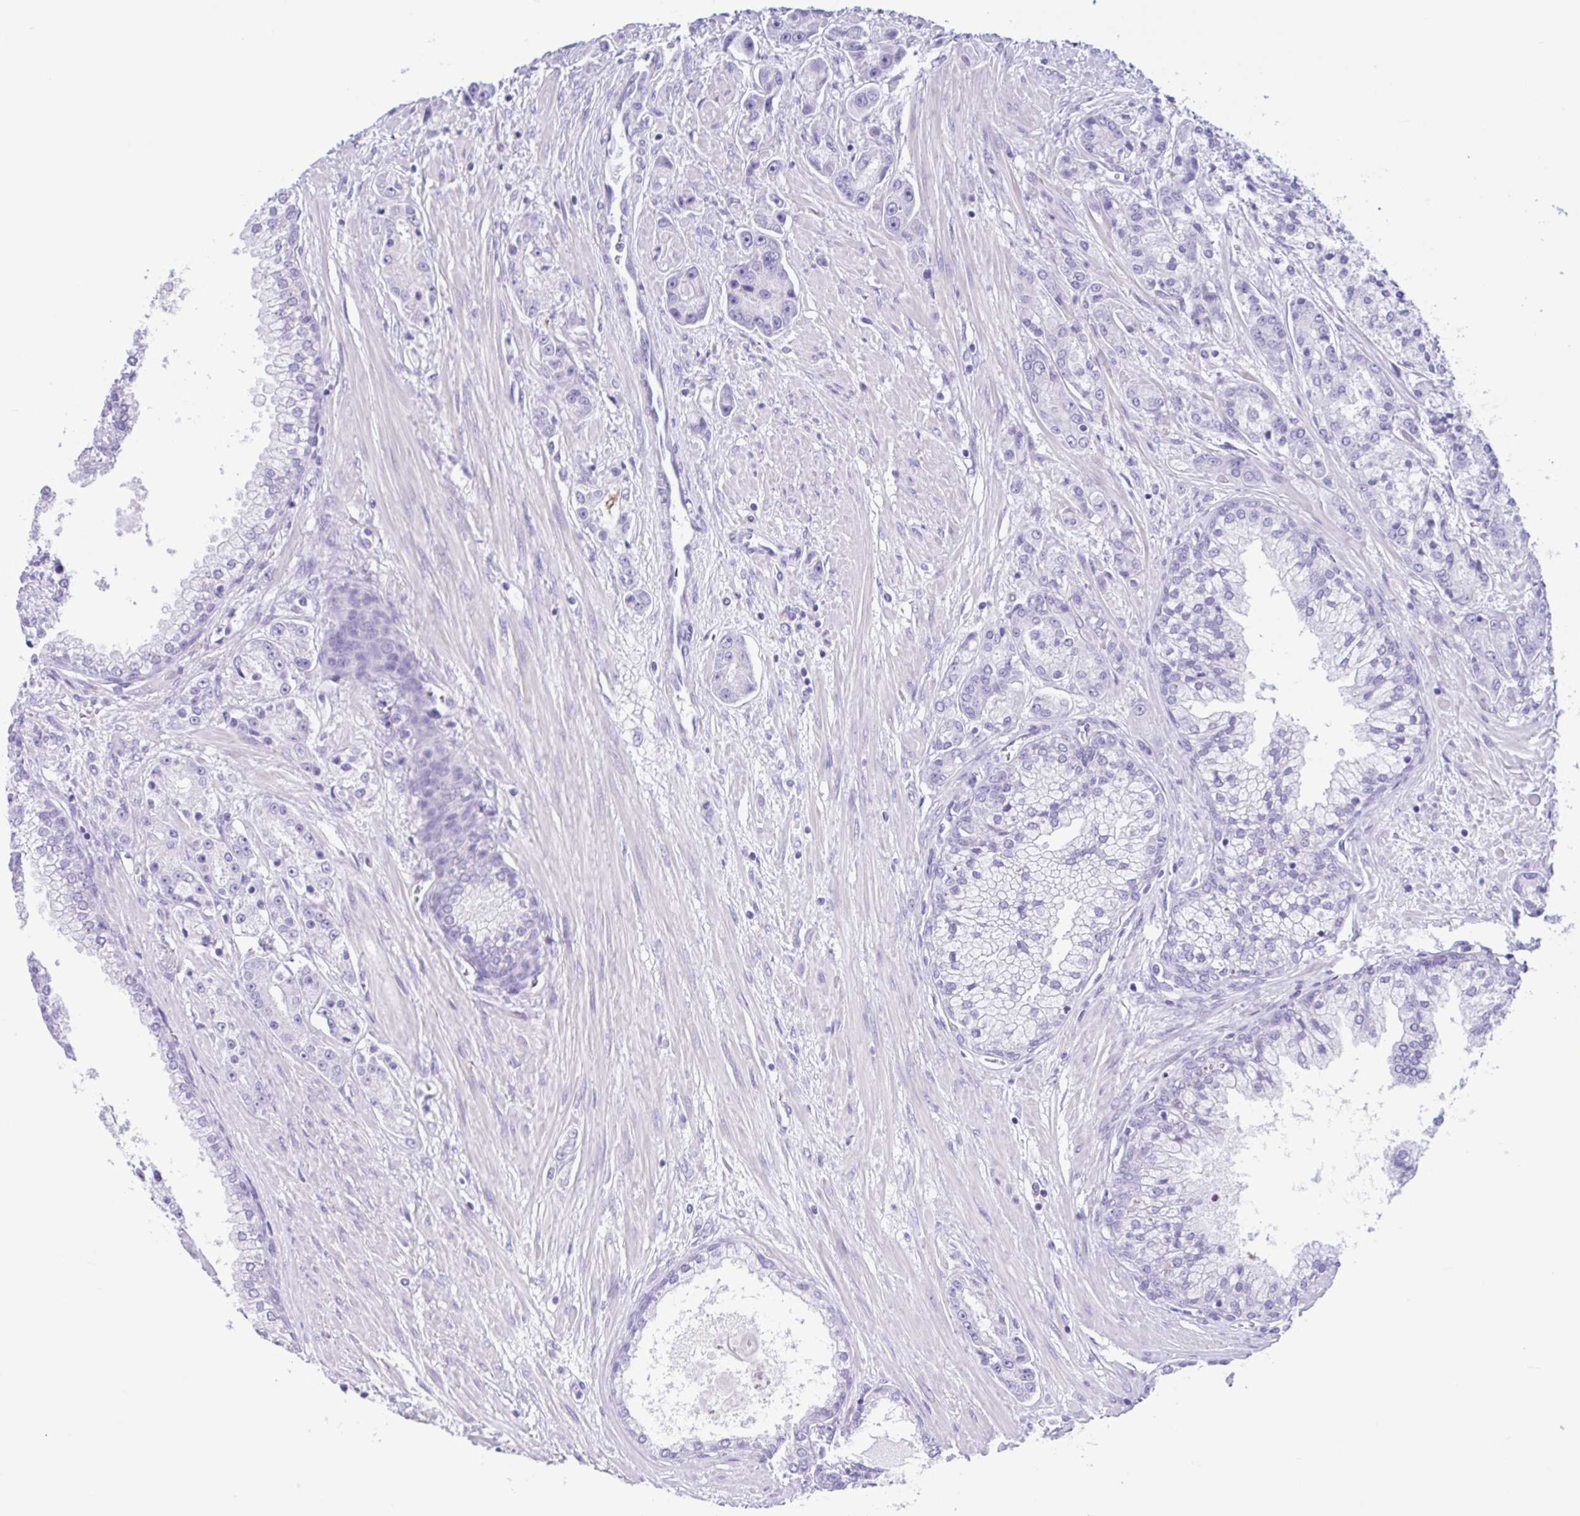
{"staining": {"intensity": "negative", "quantity": "none", "location": "none"}, "tissue": "prostate cancer", "cell_type": "Tumor cells", "image_type": "cancer", "snomed": [{"axis": "morphology", "description": "Adenocarcinoma, High grade"}, {"axis": "topography", "description": "Prostate"}], "caption": "The immunohistochemistry (IHC) histopathology image has no significant expression in tumor cells of adenocarcinoma (high-grade) (prostate) tissue.", "gene": "OR4N4", "patient": {"sex": "male", "age": 67}}